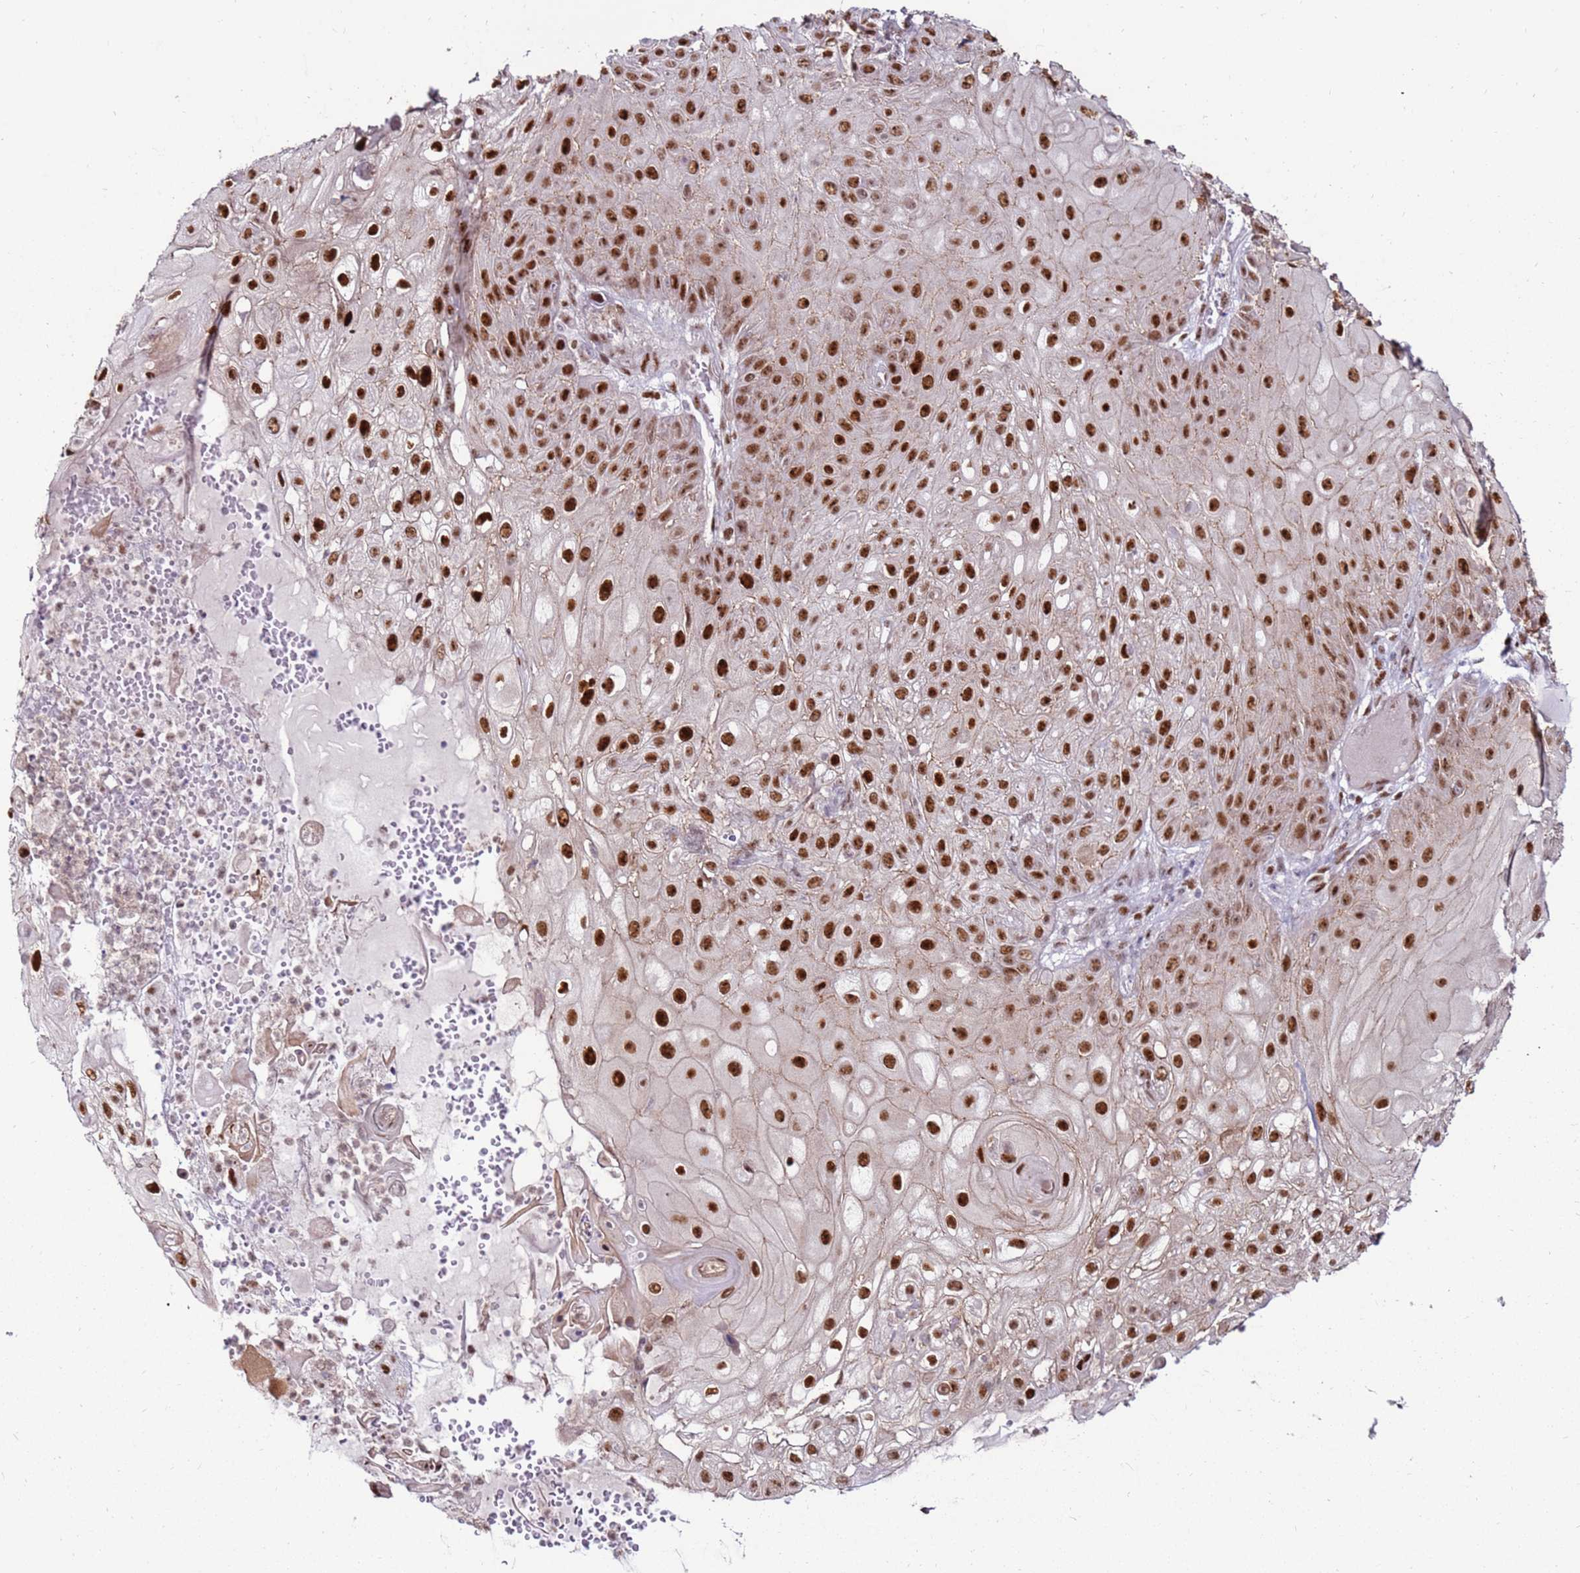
{"staining": {"intensity": "moderate", "quantity": ">75%", "location": "cytoplasmic/membranous,nuclear"}, "tissue": "skin cancer", "cell_type": "Tumor cells", "image_type": "cancer", "snomed": [{"axis": "morphology", "description": "Normal tissue, NOS"}, {"axis": "morphology", "description": "Squamous cell carcinoma, NOS"}, {"axis": "topography", "description": "Skin"}, {"axis": "topography", "description": "Cartilage tissue"}], "caption": "IHC of skin cancer exhibits medium levels of moderate cytoplasmic/membranous and nuclear positivity in approximately >75% of tumor cells.", "gene": "KPNA4", "patient": {"sex": "female", "age": 79}}